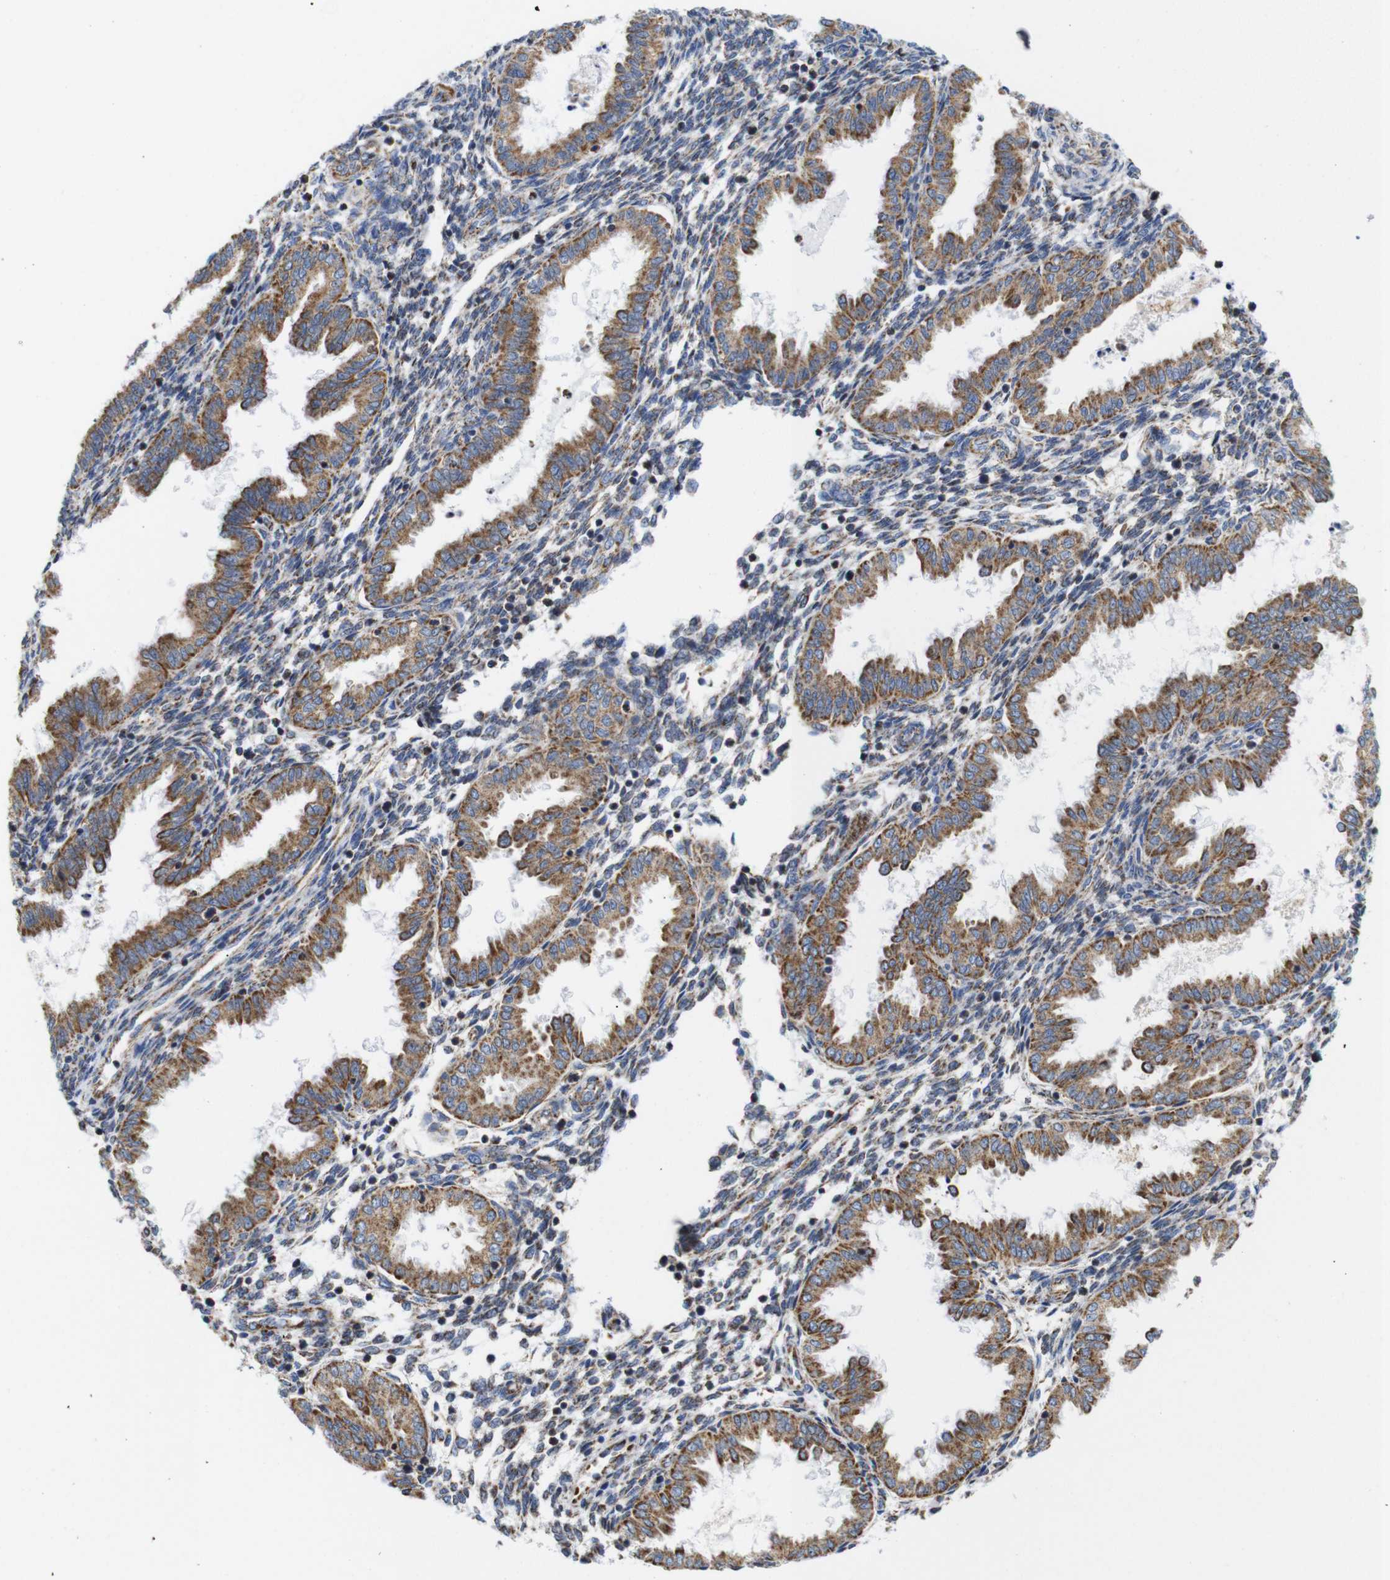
{"staining": {"intensity": "moderate", "quantity": "<25%", "location": "cytoplasmic/membranous"}, "tissue": "endometrium", "cell_type": "Cells in endometrial stroma", "image_type": "normal", "snomed": [{"axis": "morphology", "description": "Normal tissue, NOS"}, {"axis": "topography", "description": "Endometrium"}], "caption": "Immunohistochemical staining of benign human endometrium shows low levels of moderate cytoplasmic/membranous staining in about <25% of cells in endometrial stroma. (Brightfield microscopy of DAB IHC at high magnification).", "gene": "FAM171B", "patient": {"sex": "female", "age": 33}}